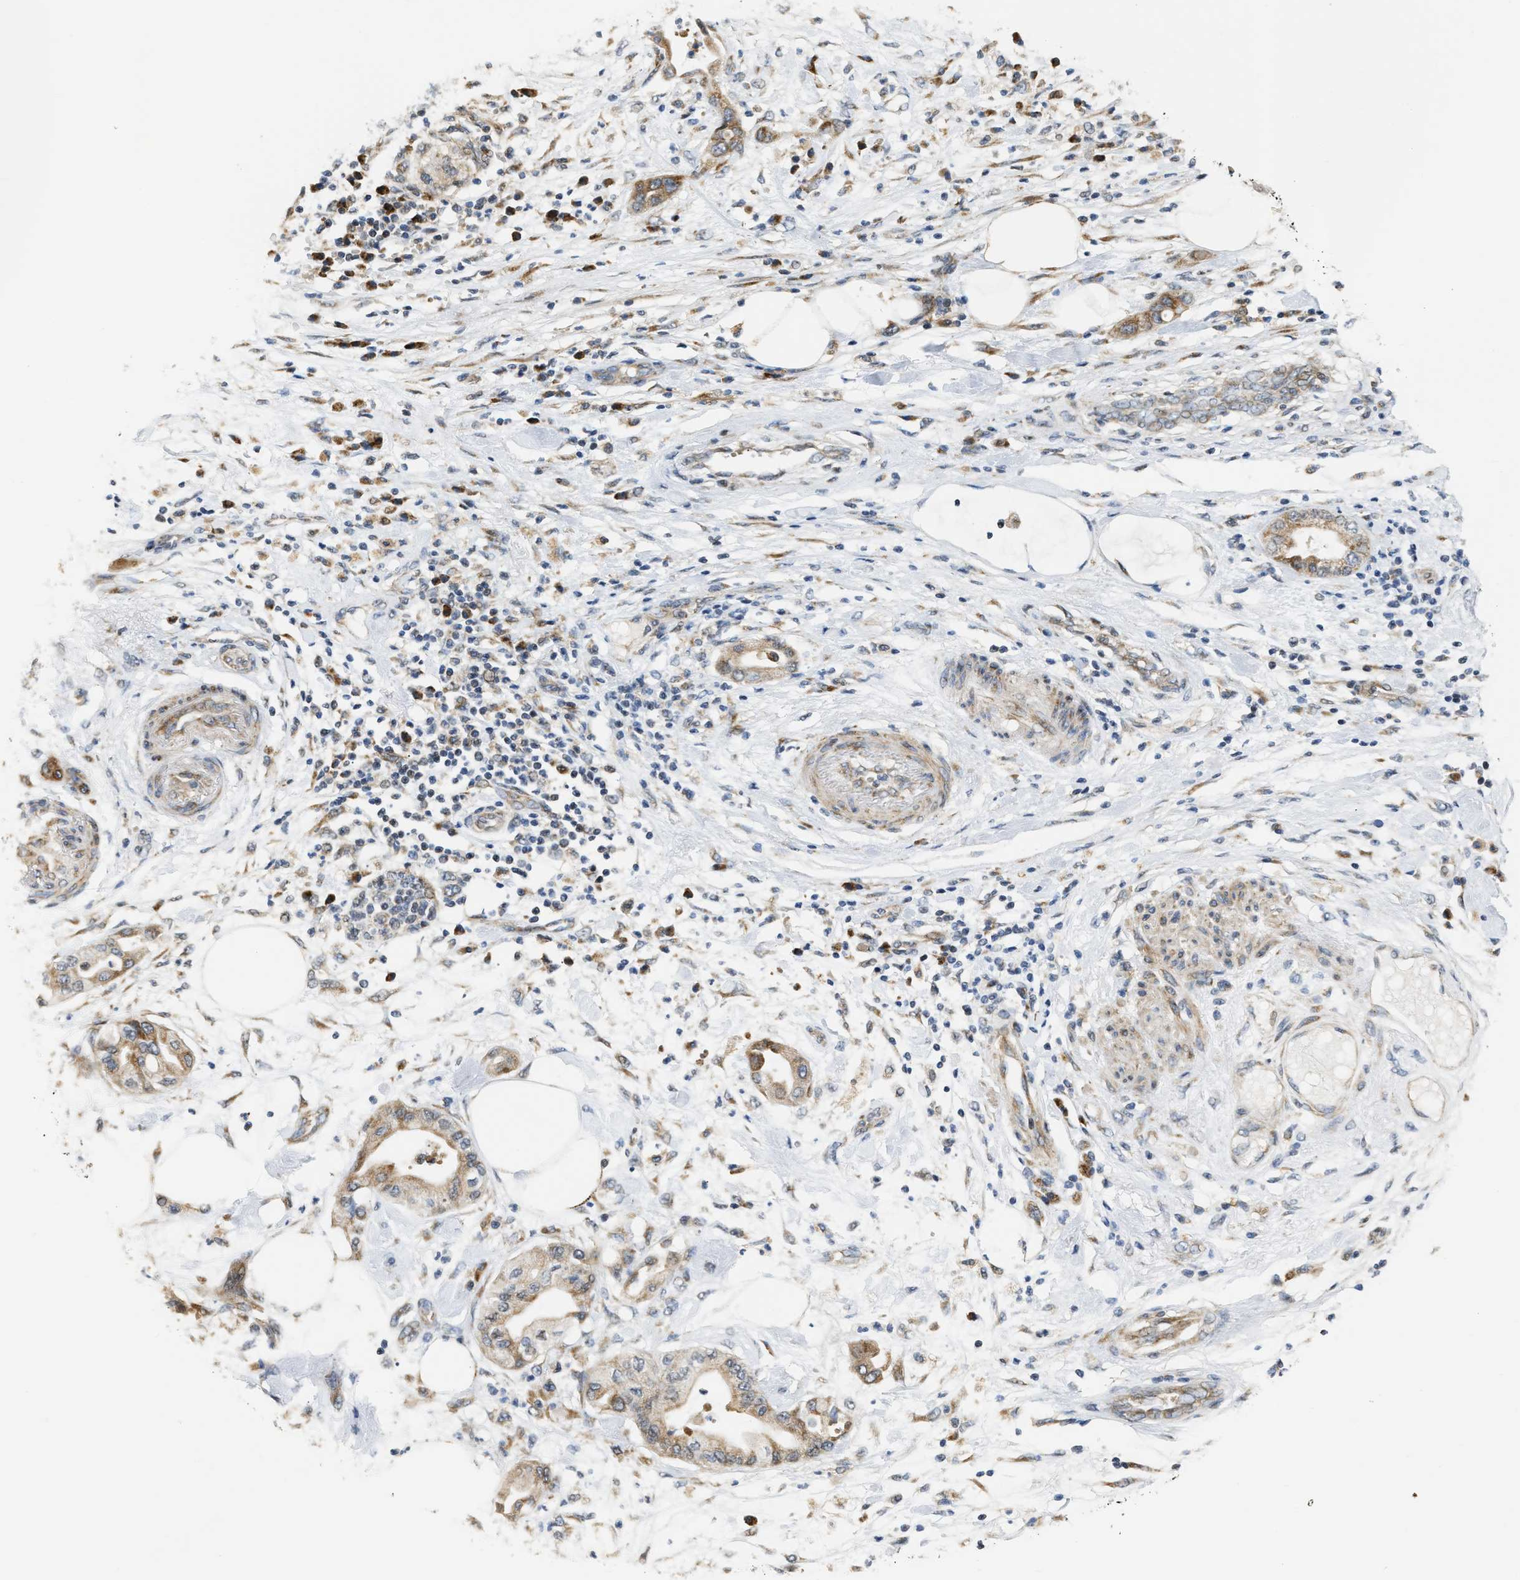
{"staining": {"intensity": "weak", "quantity": ">75%", "location": "cytoplasmic/membranous"}, "tissue": "pancreatic cancer", "cell_type": "Tumor cells", "image_type": "cancer", "snomed": [{"axis": "morphology", "description": "Adenocarcinoma, NOS"}, {"axis": "morphology", "description": "Adenocarcinoma, metastatic, NOS"}, {"axis": "topography", "description": "Lymph node"}, {"axis": "topography", "description": "Pancreas"}, {"axis": "topography", "description": "Duodenum"}], "caption": "Human pancreatic cancer stained with a protein marker displays weak staining in tumor cells.", "gene": "DEPTOR", "patient": {"sex": "female", "age": 64}}